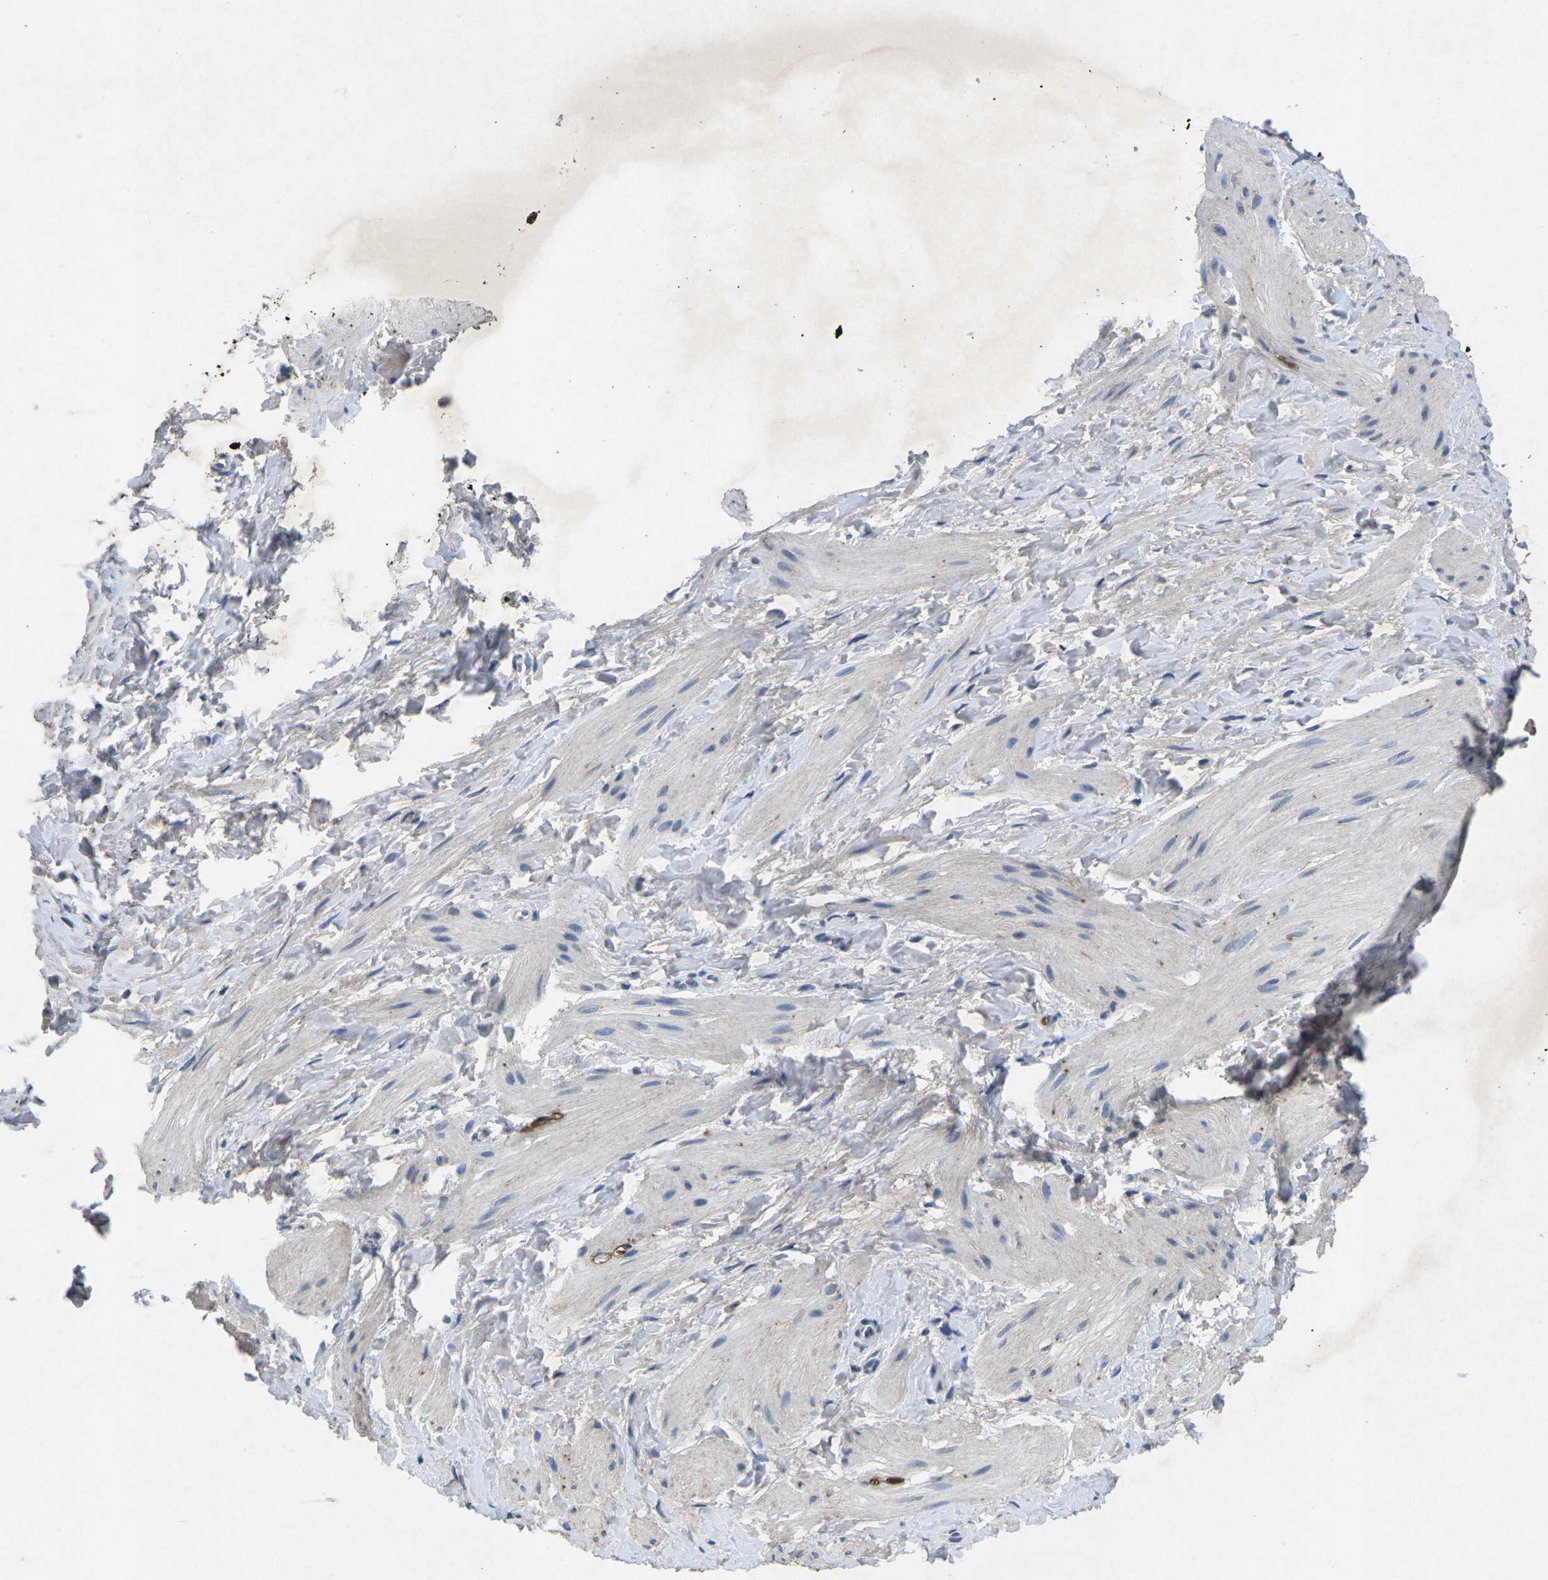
{"staining": {"intensity": "negative", "quantity": "none", "location": "none"}, "tissue": "smooth muscle", "cell_type": "Smooth muscle cells", "image_type": "normal", "snomed": [{"axis": "morphology", "description": "Normal tissue, NOS"}, {"axis": "topography", "description": "Smooth muscle"}], "caption": "DAB immunohistochemical staining of normal smooth muscle demonstrates no significant staining in smooth muscle cells. (DAB (3,3'-diaminobenzidine) immunohistochemistry (IHC) with hematoxylin counter stain).", "gene": "PLG", "patient": {"sex": "male", "age": 16}}